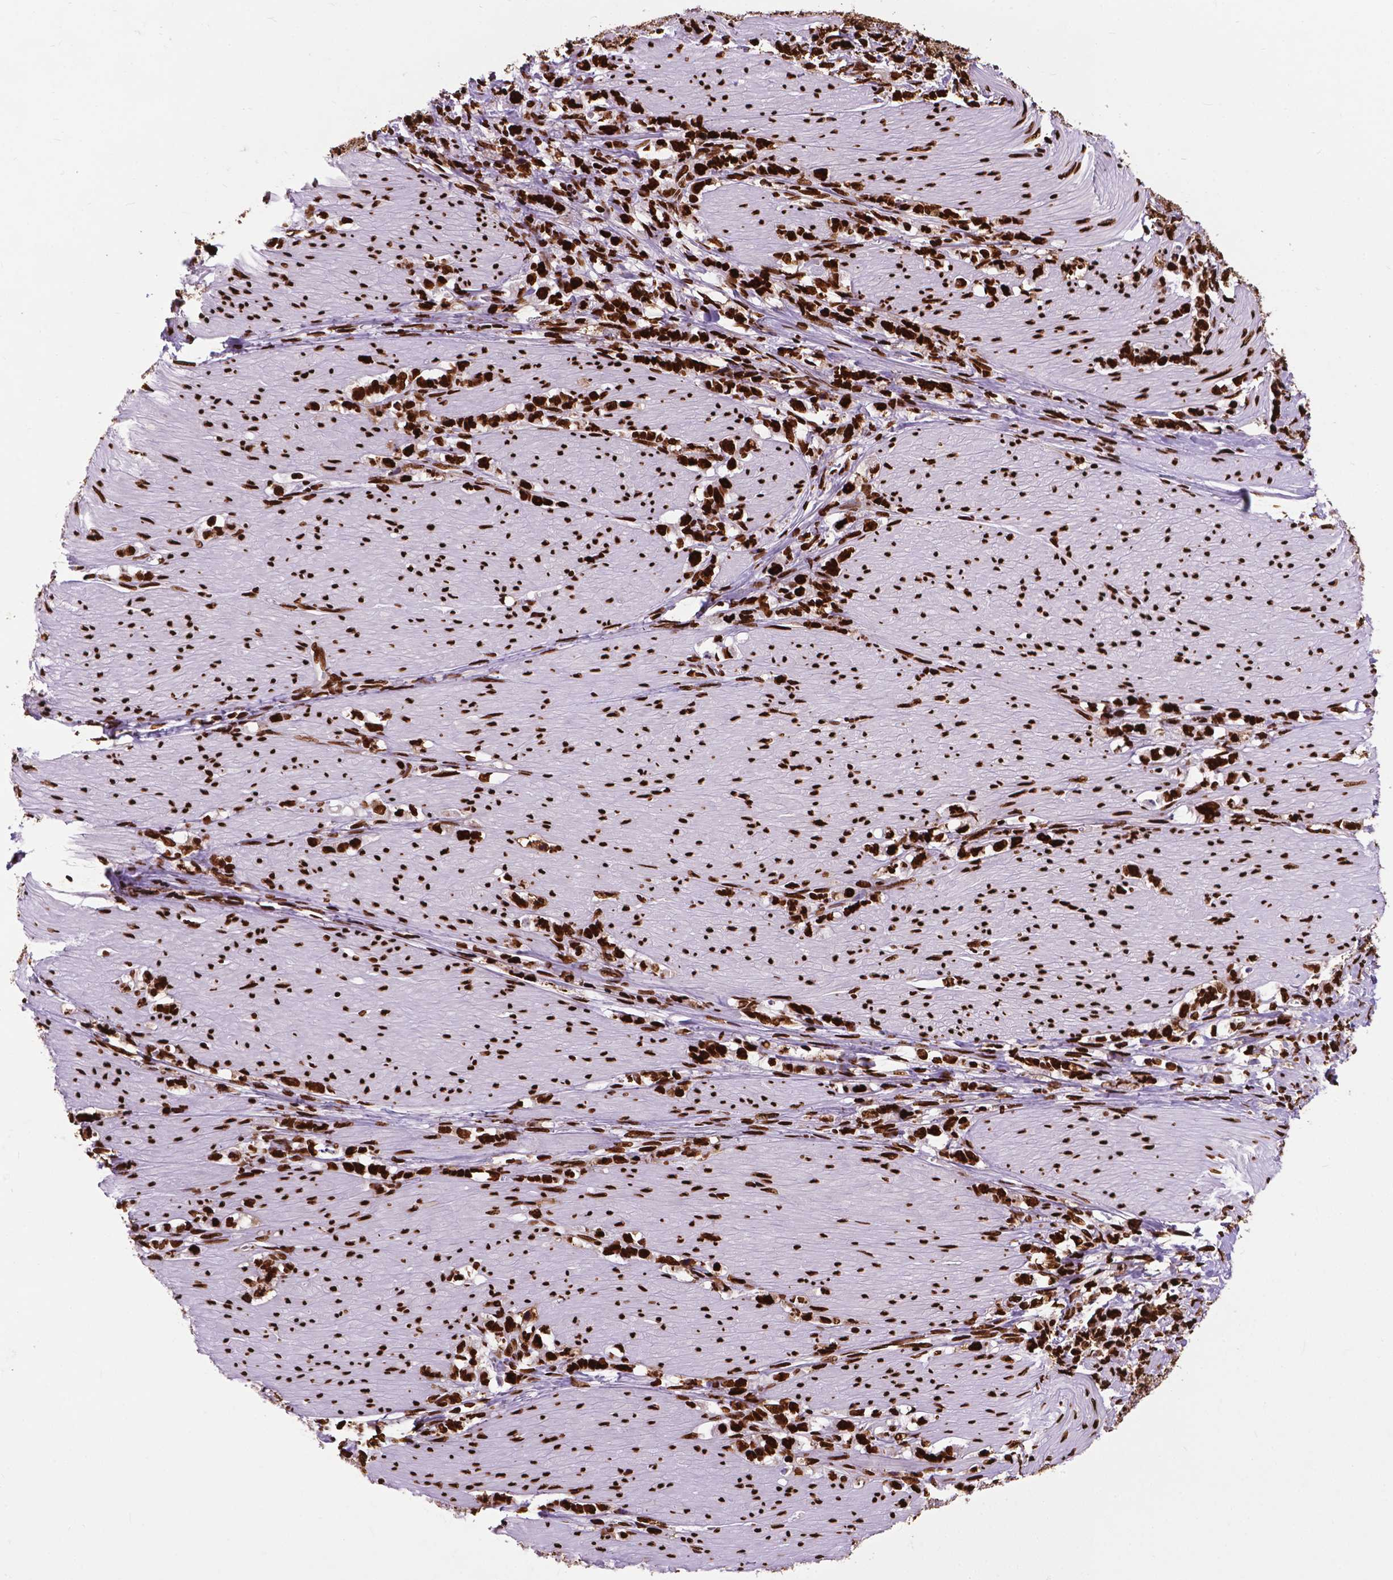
{"staining": {"intensity": "strong", "quantity": ">75%", "location": "nuclear"}, "tissue": "stomach cancer", "cell_type": "Tumor cells", "image_type": "cancer", "snomed": [{"axis": "morphology", "description": "Adenocarcinoma, NOS"}, {"axis": "topography", "description": "Stomach, lower"}], "caption": "Stomach adenocarcinoma stained with DAB IHC reveals high levels of strong nuclear staining in about >75% of tumor cells. (IHC, brightfield microscopy, high magnification).", "gene": "SMIM5", "patient": {"sex": "male", "age": 88}}